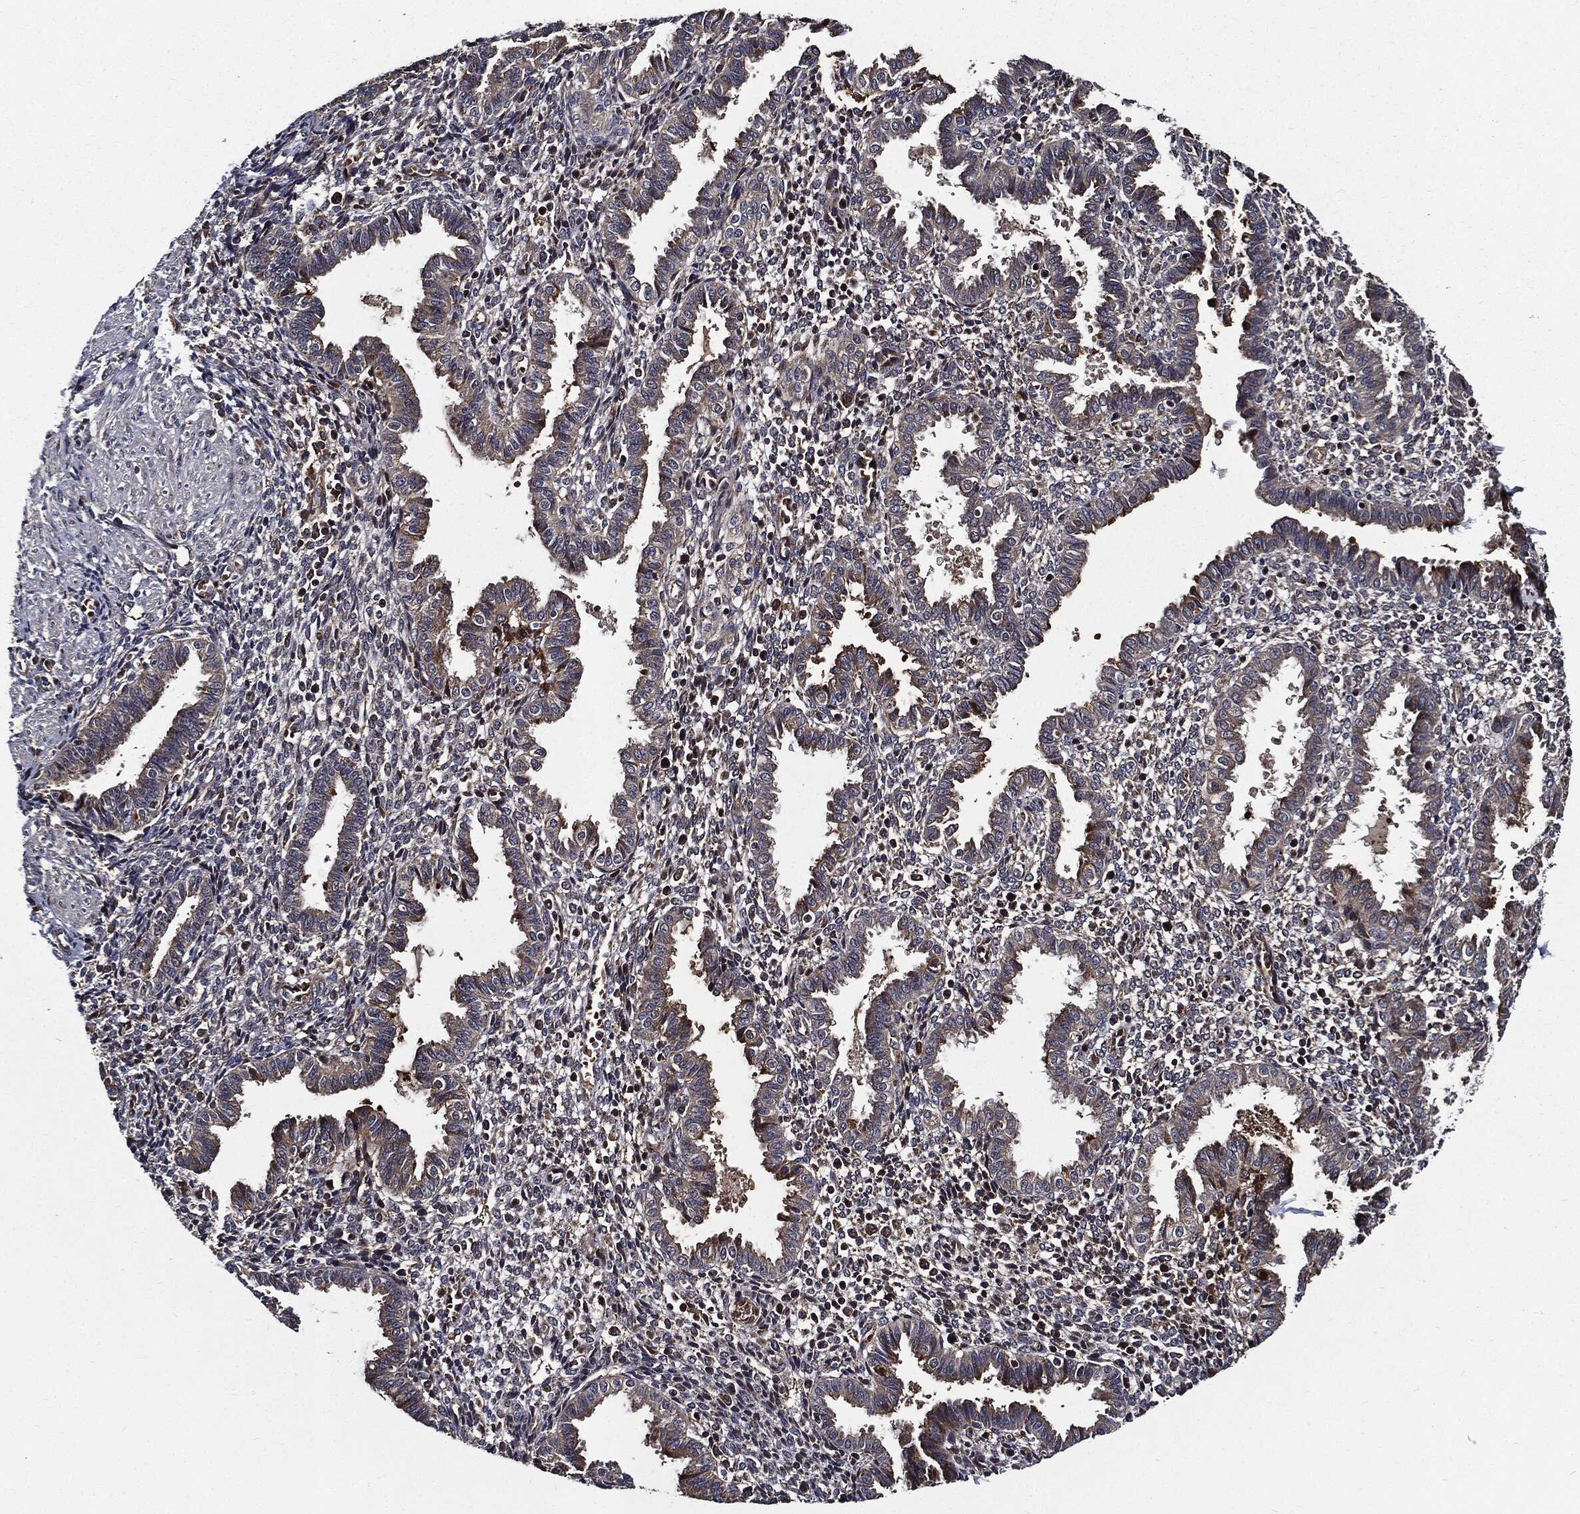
{"staining": {"intensity": "moderate", "quantity": "<25%", "location": "cytoplasmic/membranous"}, "tissue": "endometrium", "cell_type": "Cells in endometrial stroma", "image_type": "normal", "snomed": [{"axis": "morphology", "description": "Normal tissue, NOS"}, {"axis": "topography", "description": "Endometrium"}], "caption": "Immunohistochemistry (IHC) histopathology image of unremarkable endometrium: endometrium stained using immunohistochemistry (IHC) displays low levels of moderate protein expression localized specifically in the cytoplasmic/membranous of cells in endometrial stroma, appearing as a cytoplasmic/membranous brown color.", "gene": "HTT", "patient": {"sex": "female", "age": 37}}